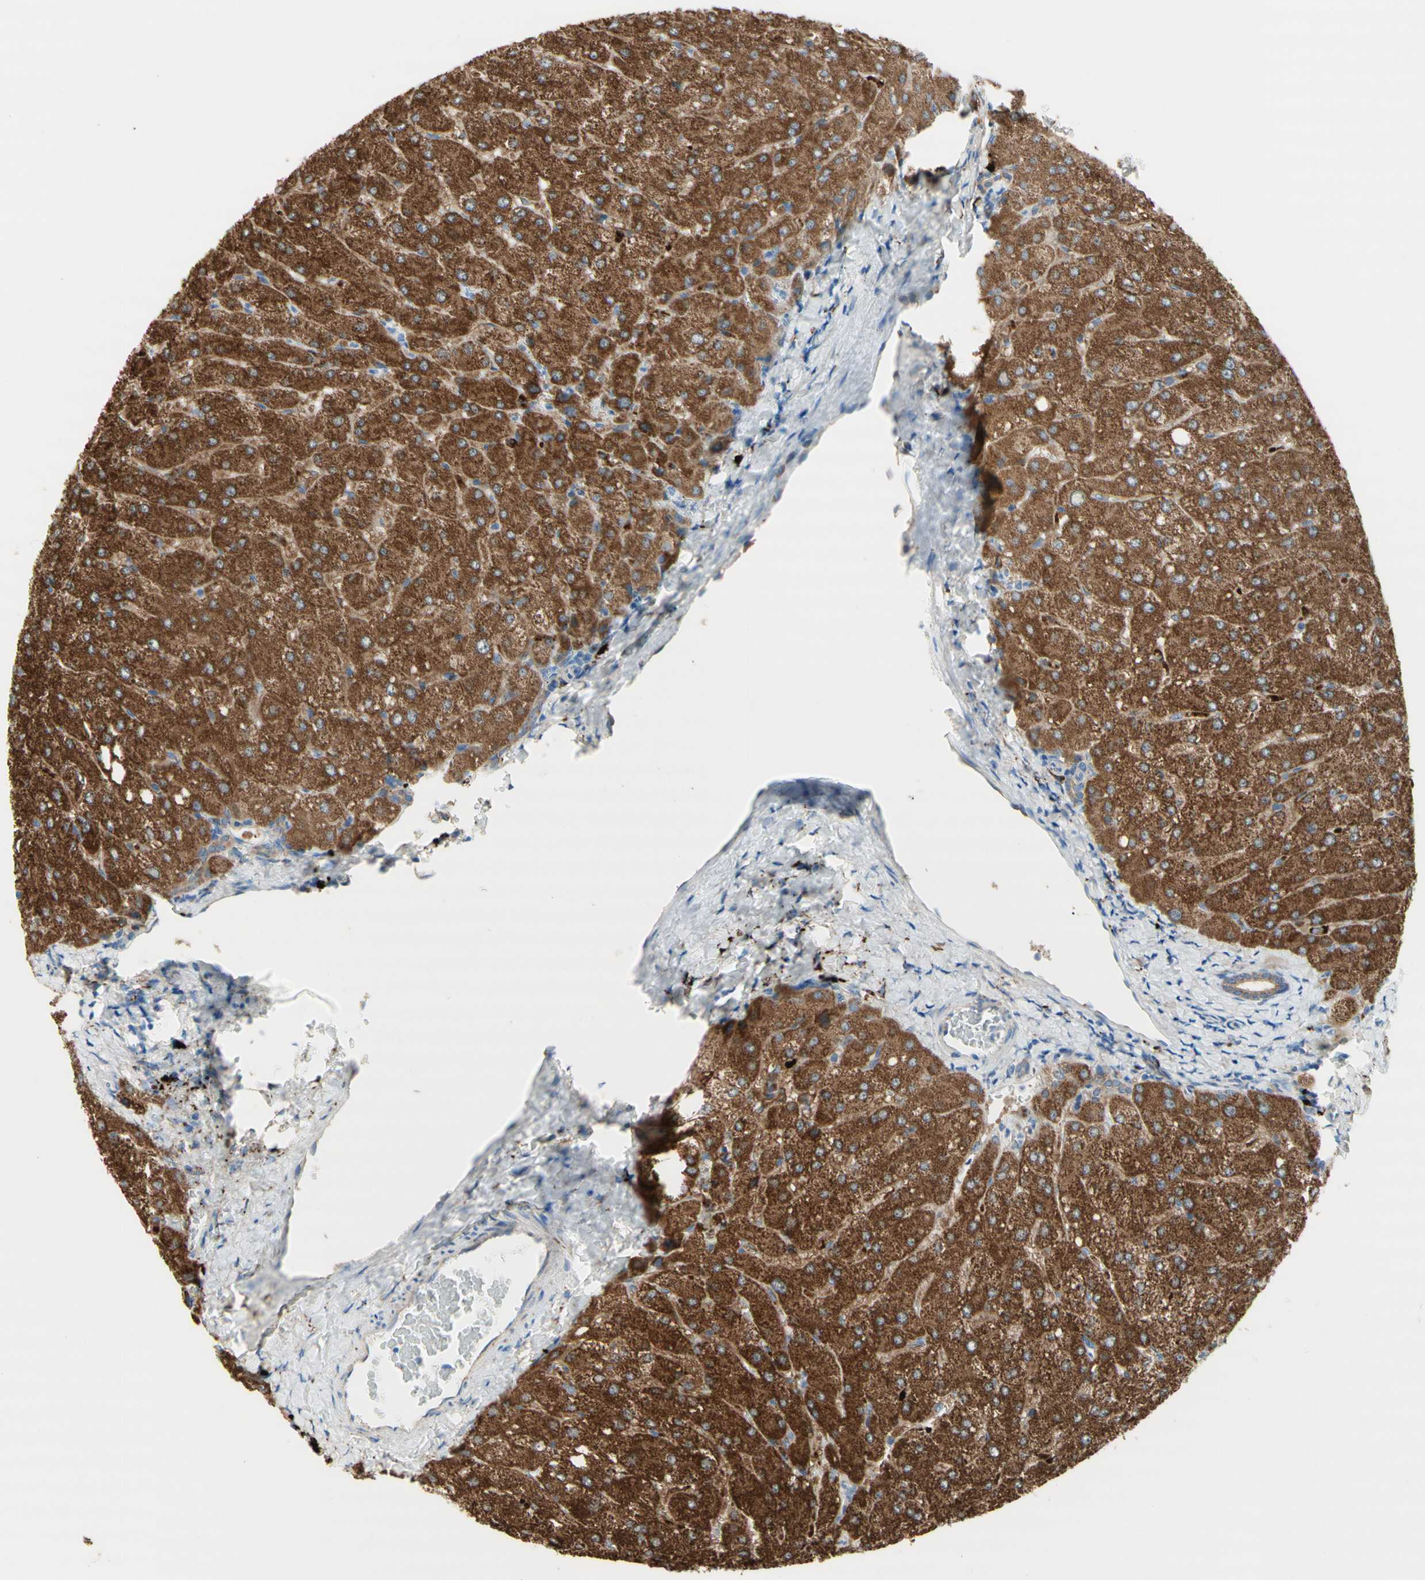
{"staining": {"intensity": "negative", "quantity": "none", "location": "none"}, "tissue": "liver", "cell_type": "Cholangiocytes", "image_type": "normal", "snomed": [{"axis": "morphology", "description": "Normal tissue, NOS"}, {"axis": "topography", "description": "Liver"}], "caption": "Immunohistochemistry (IHC) histopathology image of normal human liver stained for a protein (brown), which displays no staining in cholangiocytes. Nuclei are stained in blue.", "gene": "URB2", "patient": {"sex": "male", "age": 55}}